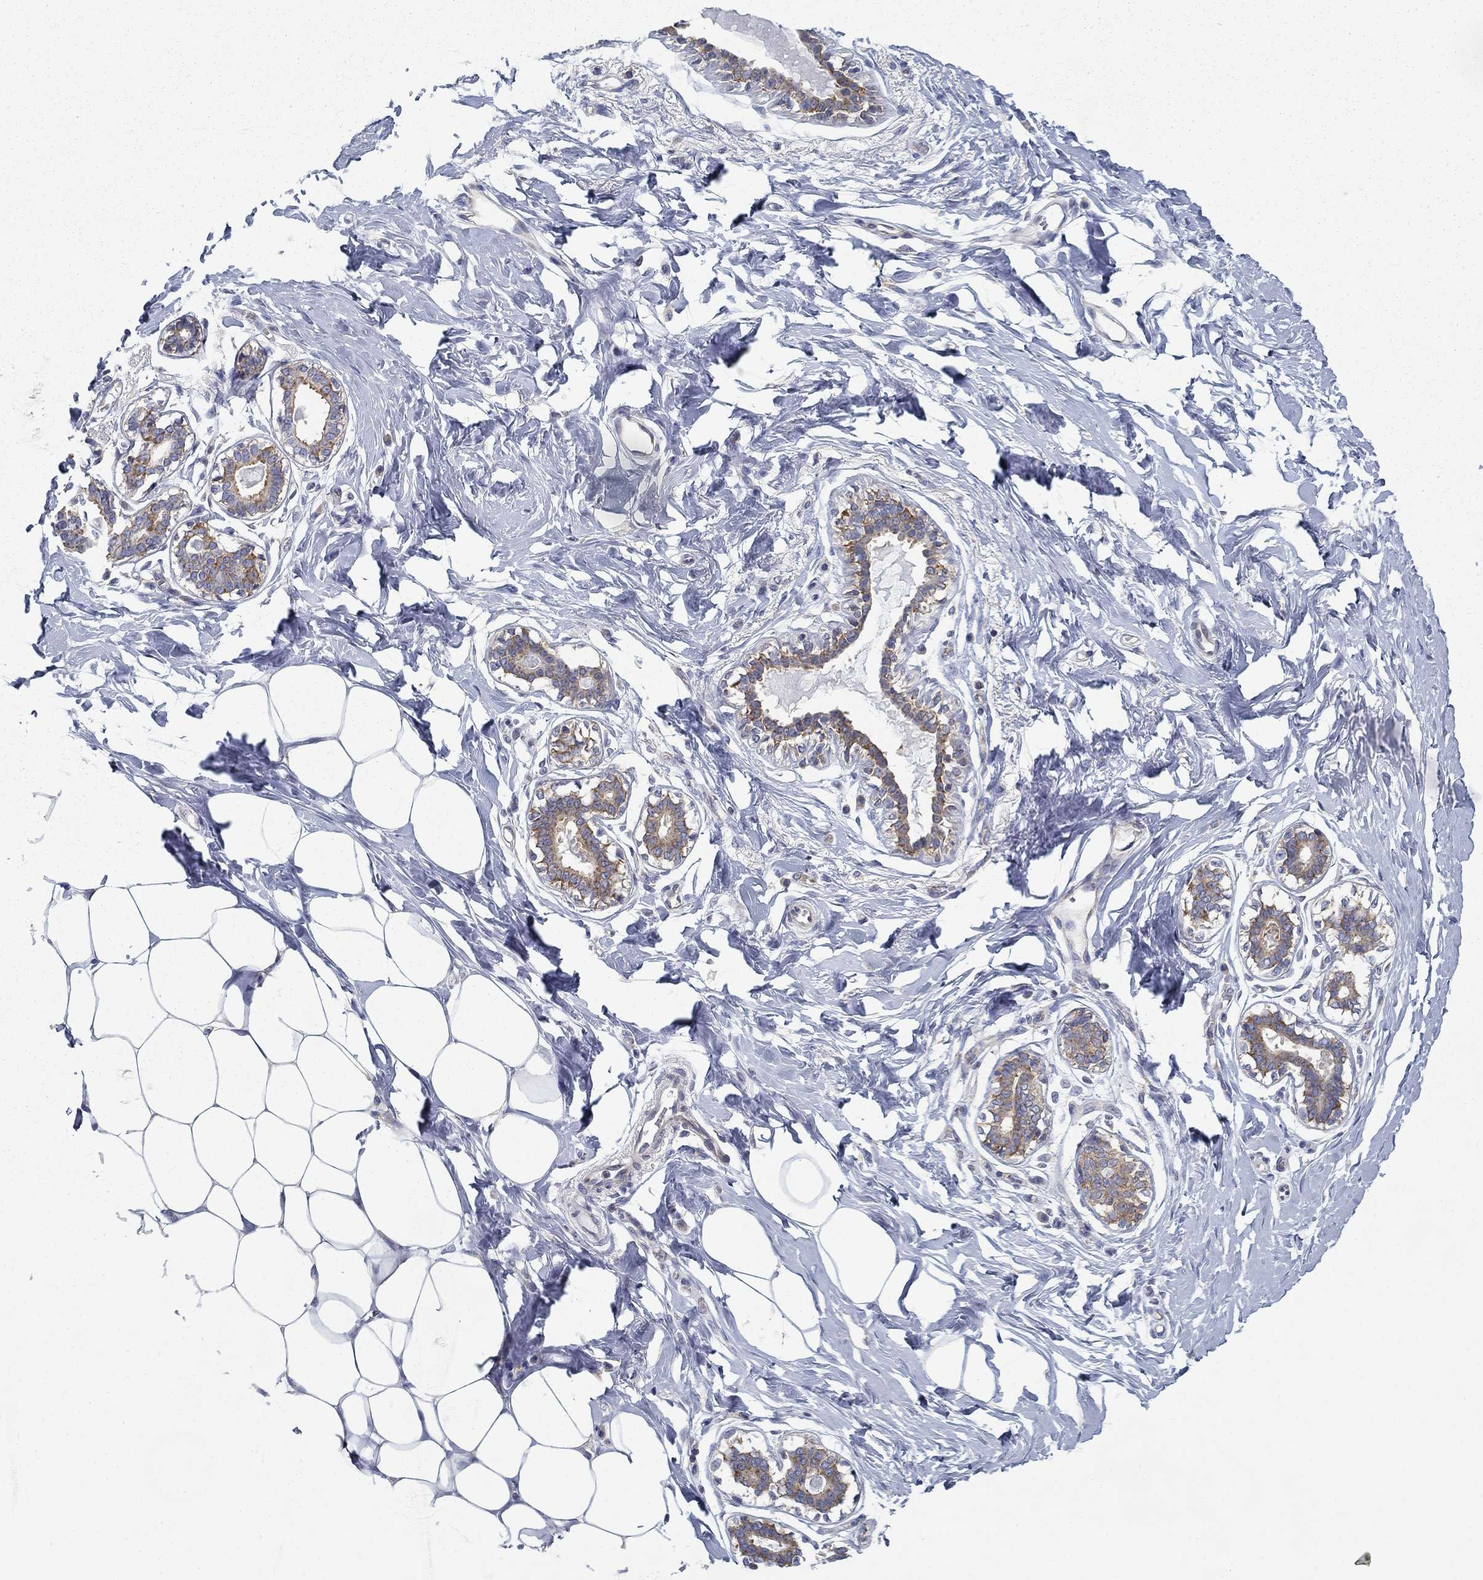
{"staining": {"intensity": "negative", "quantity": "none", "location": "none"}, "tissue": "breast", "cell_type": "Adipocytes", "image_type": "normal", "snomed": [{"axis": "morphology", "description": "Normal tissue, NOS"}, {"axis": "morphology", "description": "Lobular carcinoma, in situ"}, {"axis": "topography", "description": "Breast"}], "caption": "Immunohistochemistry (IHC) micrograph of unremarkable breast: breast stained with DAB (3,3'-diaminobenzidine) demonstrates no significant protein expression in adipocytes.", "gene": "FXR1", "patient": {"sex": "female", "age": 35}}